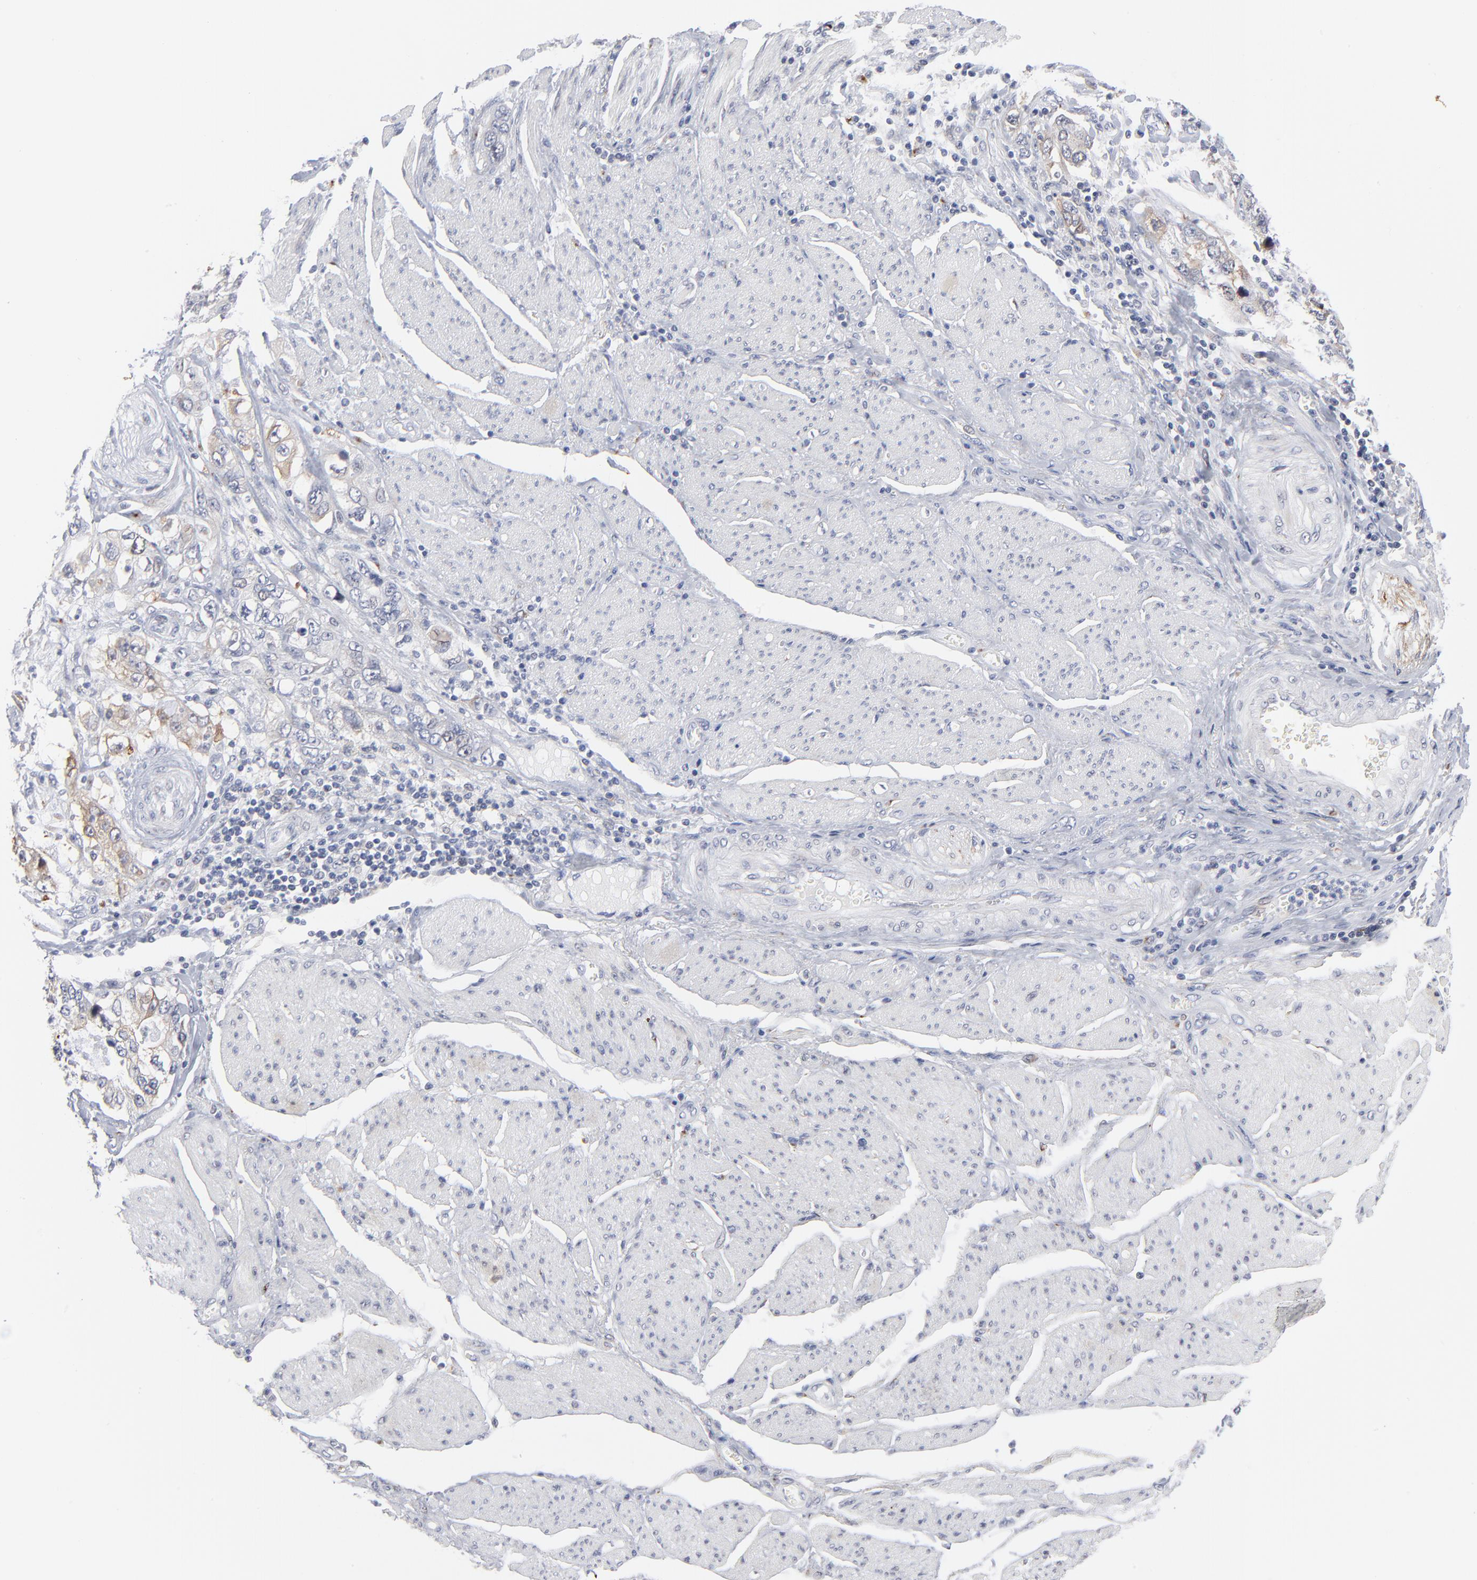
{"staining": {"intensity": "weak", "quantity": "25%-75%", "location": "cytoplasmic/membranous"}, "tissue": "stomach cancer", "cell_type": "Tumor cells", "image_type": "cancer", "snomed": [{"axis": "morphology", "description": "Adenocarcinoma, NOS"}, {"axis": "topography", "description": "Pancreas"}, {"axis": "topography", "description": "Stomach, upper"}], "caption": "Adenocarcinoma (stomach) stained for a protein (brown) demonstrates weak cytoplasmic/membranous positive positivity in about 25%-75% of tumor cells.", "gene": "AURKA", "patient": {"sex": "male", "age": 77}}